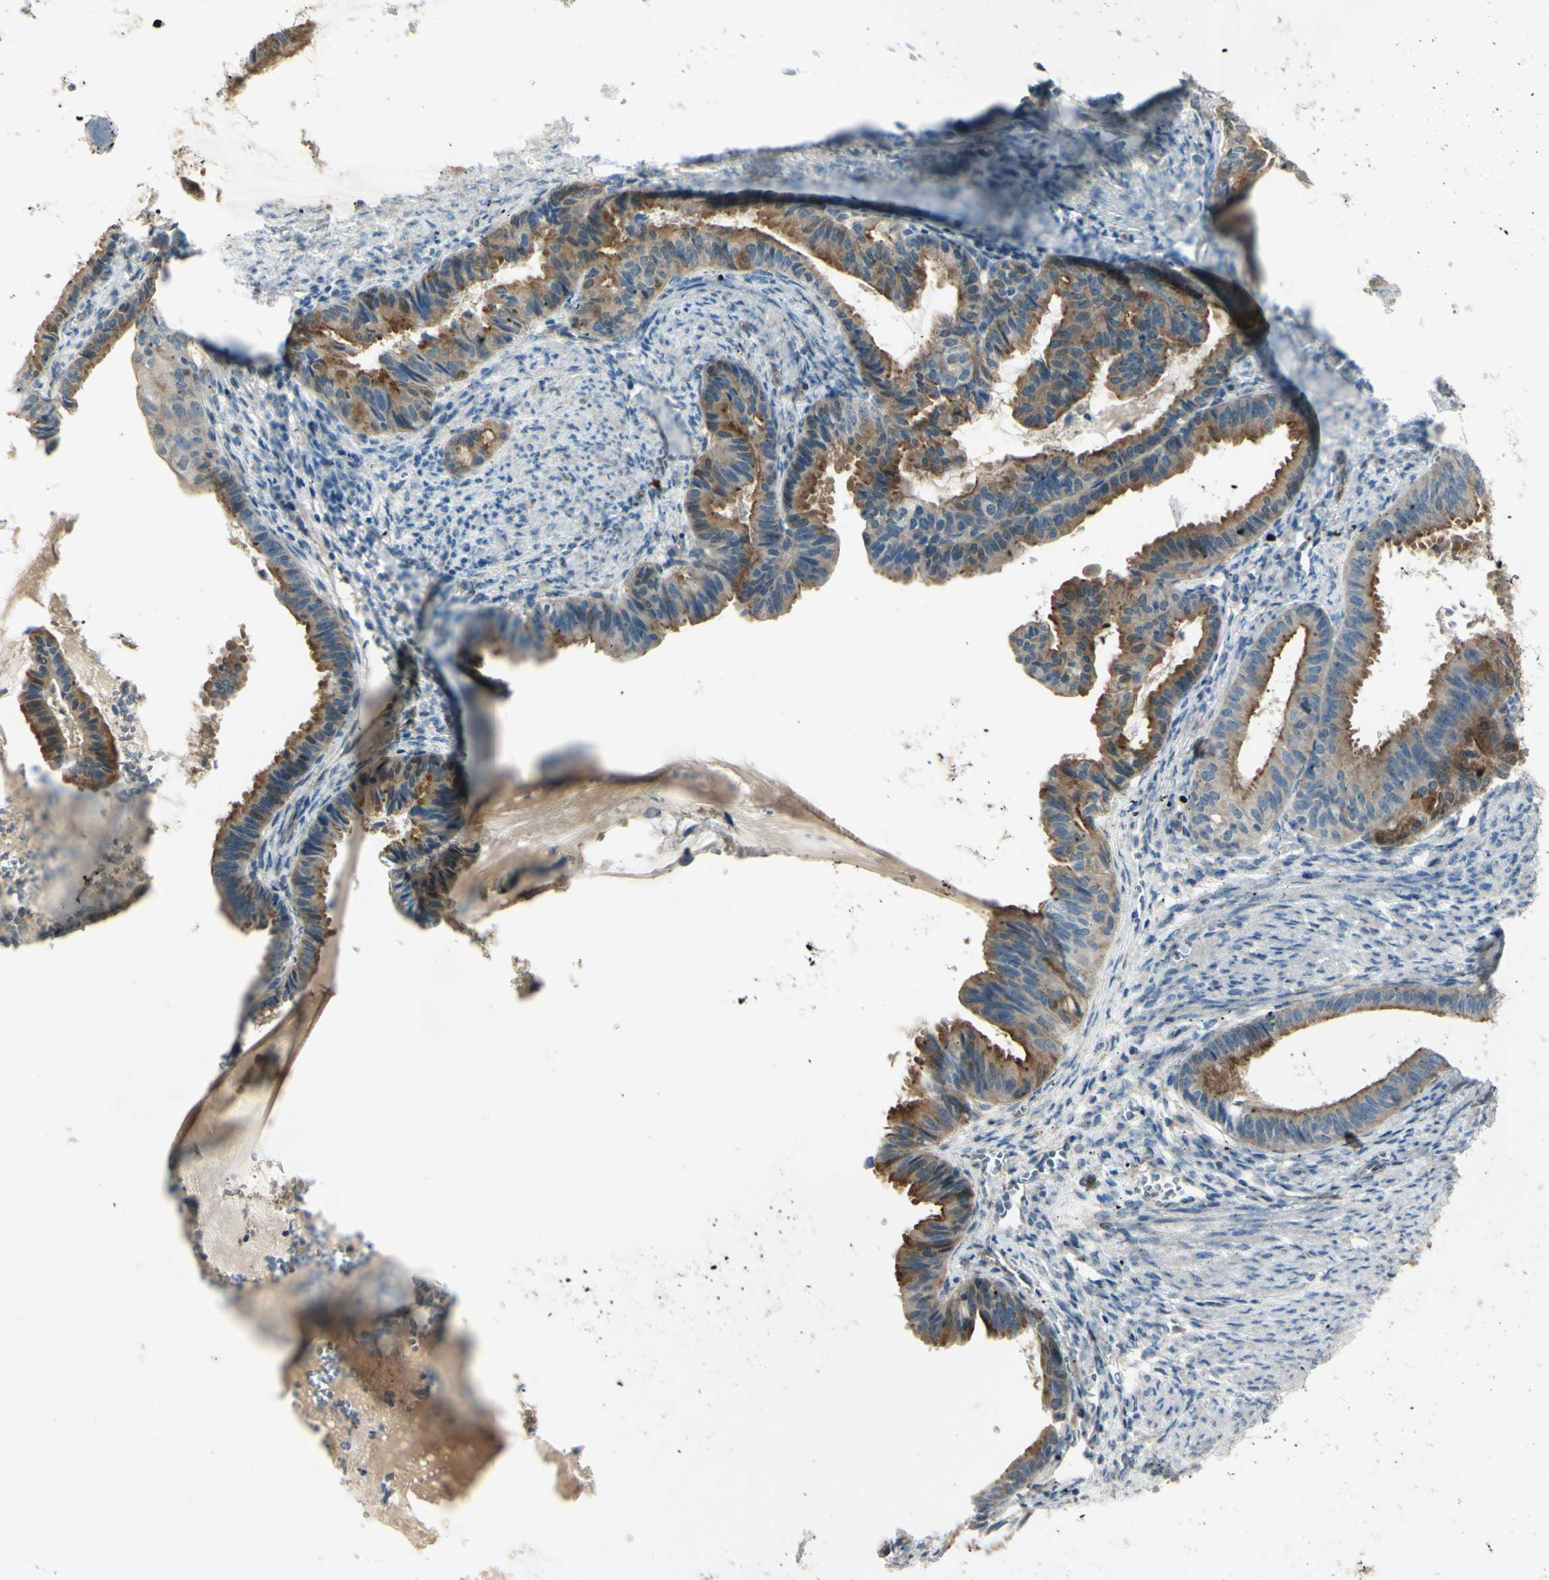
{"staining": {"intensity": "moderate", "quantity": ">75%", "location": "cytoplasmic/membranous"}, "tissue": "endometrial cancer", "cell_type": "Tumor cells", "image_type": "cancer", "snomed": [{"axis": "morphology", "description": "Adenocarcinoma, NOS"}, {"axis": "topography", "description": "Endometrium"}], "caption": "Endometrial adenocarcinoma stained for a protein exhibits moderate cytoplasmic/membranous positivity in tumor cells. (Stains: DAB (3,3'-diaminobenzidine) in brown, nuclei in blue, Microscopy: brightfield microscopy at high magnification).", "gene": "LMTK2", "patient": {"sex": "female", "age": 86}}